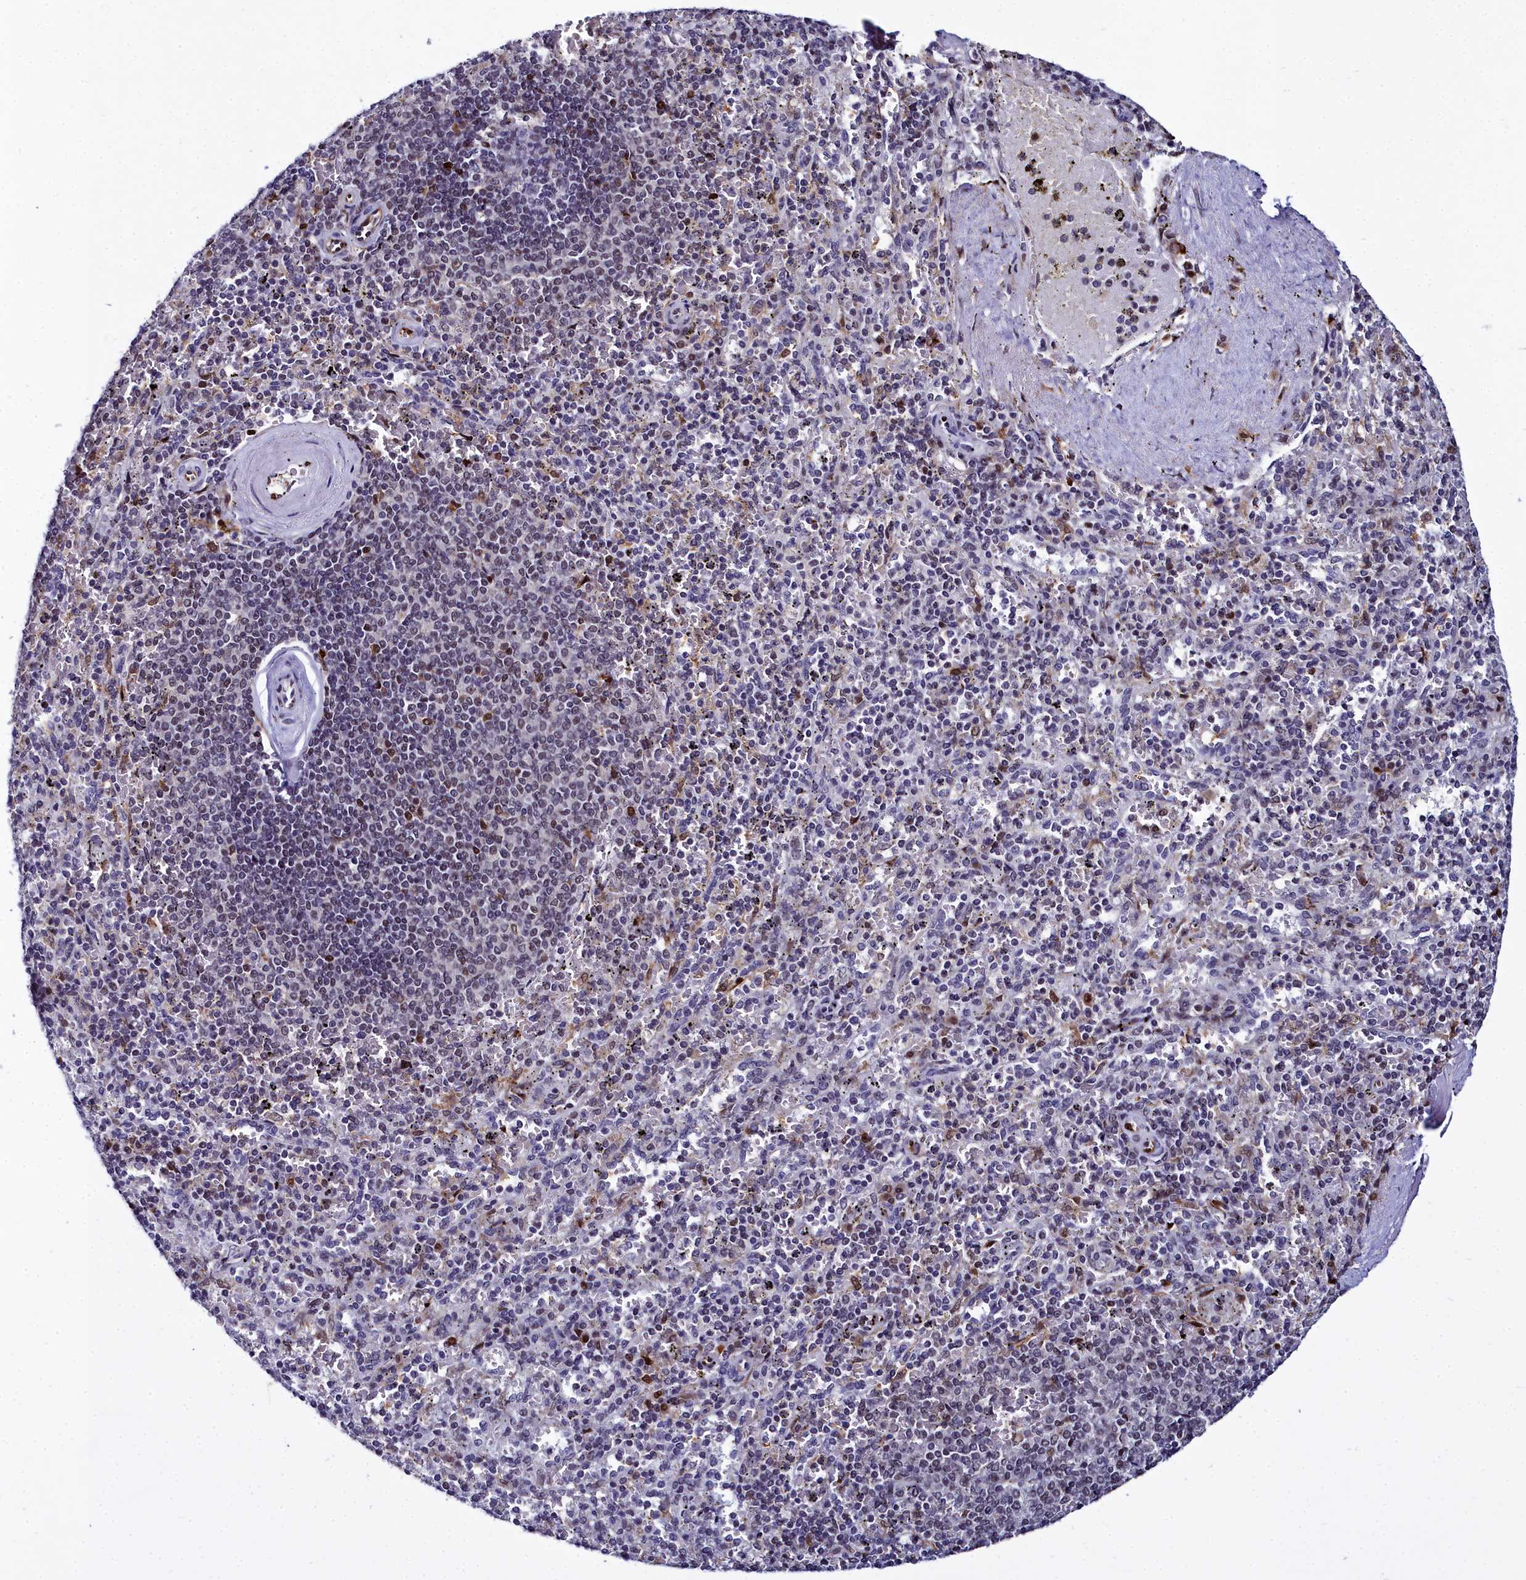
{"staining": {"intensity": "weak", "quantity": "<25%", "location": "nuclear"}, "tissue": "spleen", "cell_type": "Cells in red pulp", "image_type": "normal", "snomed": [{"axis": "morphology", "description": "Normal tissue, NOS"}, {"axis": "topography", "description": "Spleen"}], "caption": "IHC micrograph of normal spleen: spleen stained with DAB (3,3'-diaminobenzidine) shows no significant protein staining in cells in red pulp.", "gene": "CCDC97", "patient": {"sex": "male", "age": 82}}